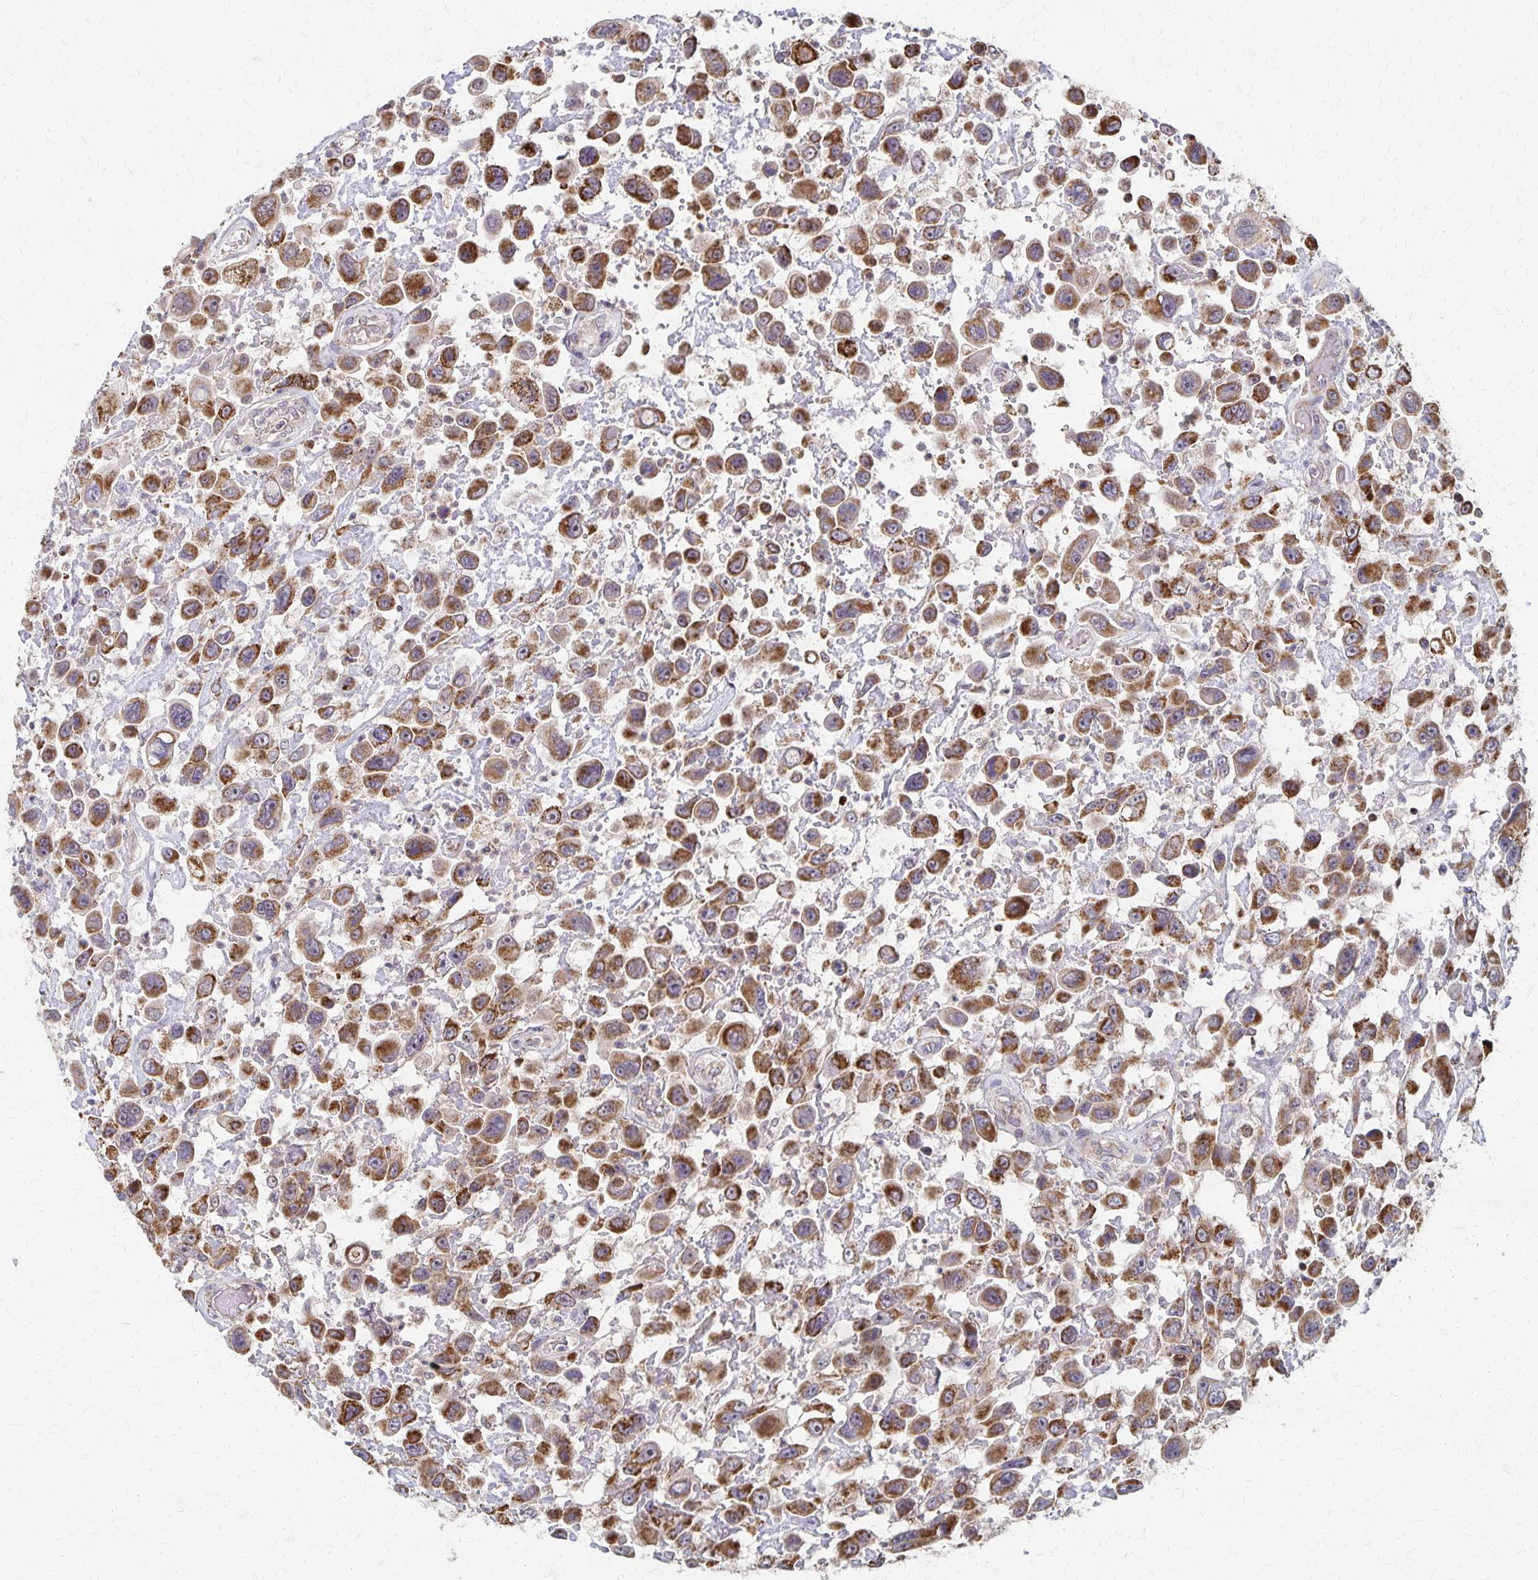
{"staining": {"intensity": "strong", "quantity": ">75%", "location": "cytoplasmic/membranous"}, "tissue": "urothelial cancer", "cell_type": "Tumor cells", "image_type": "cancer", "snomed": [{"axis": "morphology", "description": "Urothelial carcinoma, High grade"}, {"axis": "topography", "description": "Urinary bladder"}], "caption": "IHC photomicrograph of neoplastic tissue: human urothelial cancer stained using IHC demonstrates high levels of strong protein expression localized specifically in the cytoplasmic/membranous of tumor cells, appearing as a cytoplasmic/membranous brown color.", "gene": "DYRK4", "patient": {"sex": "male", "age": 53}}